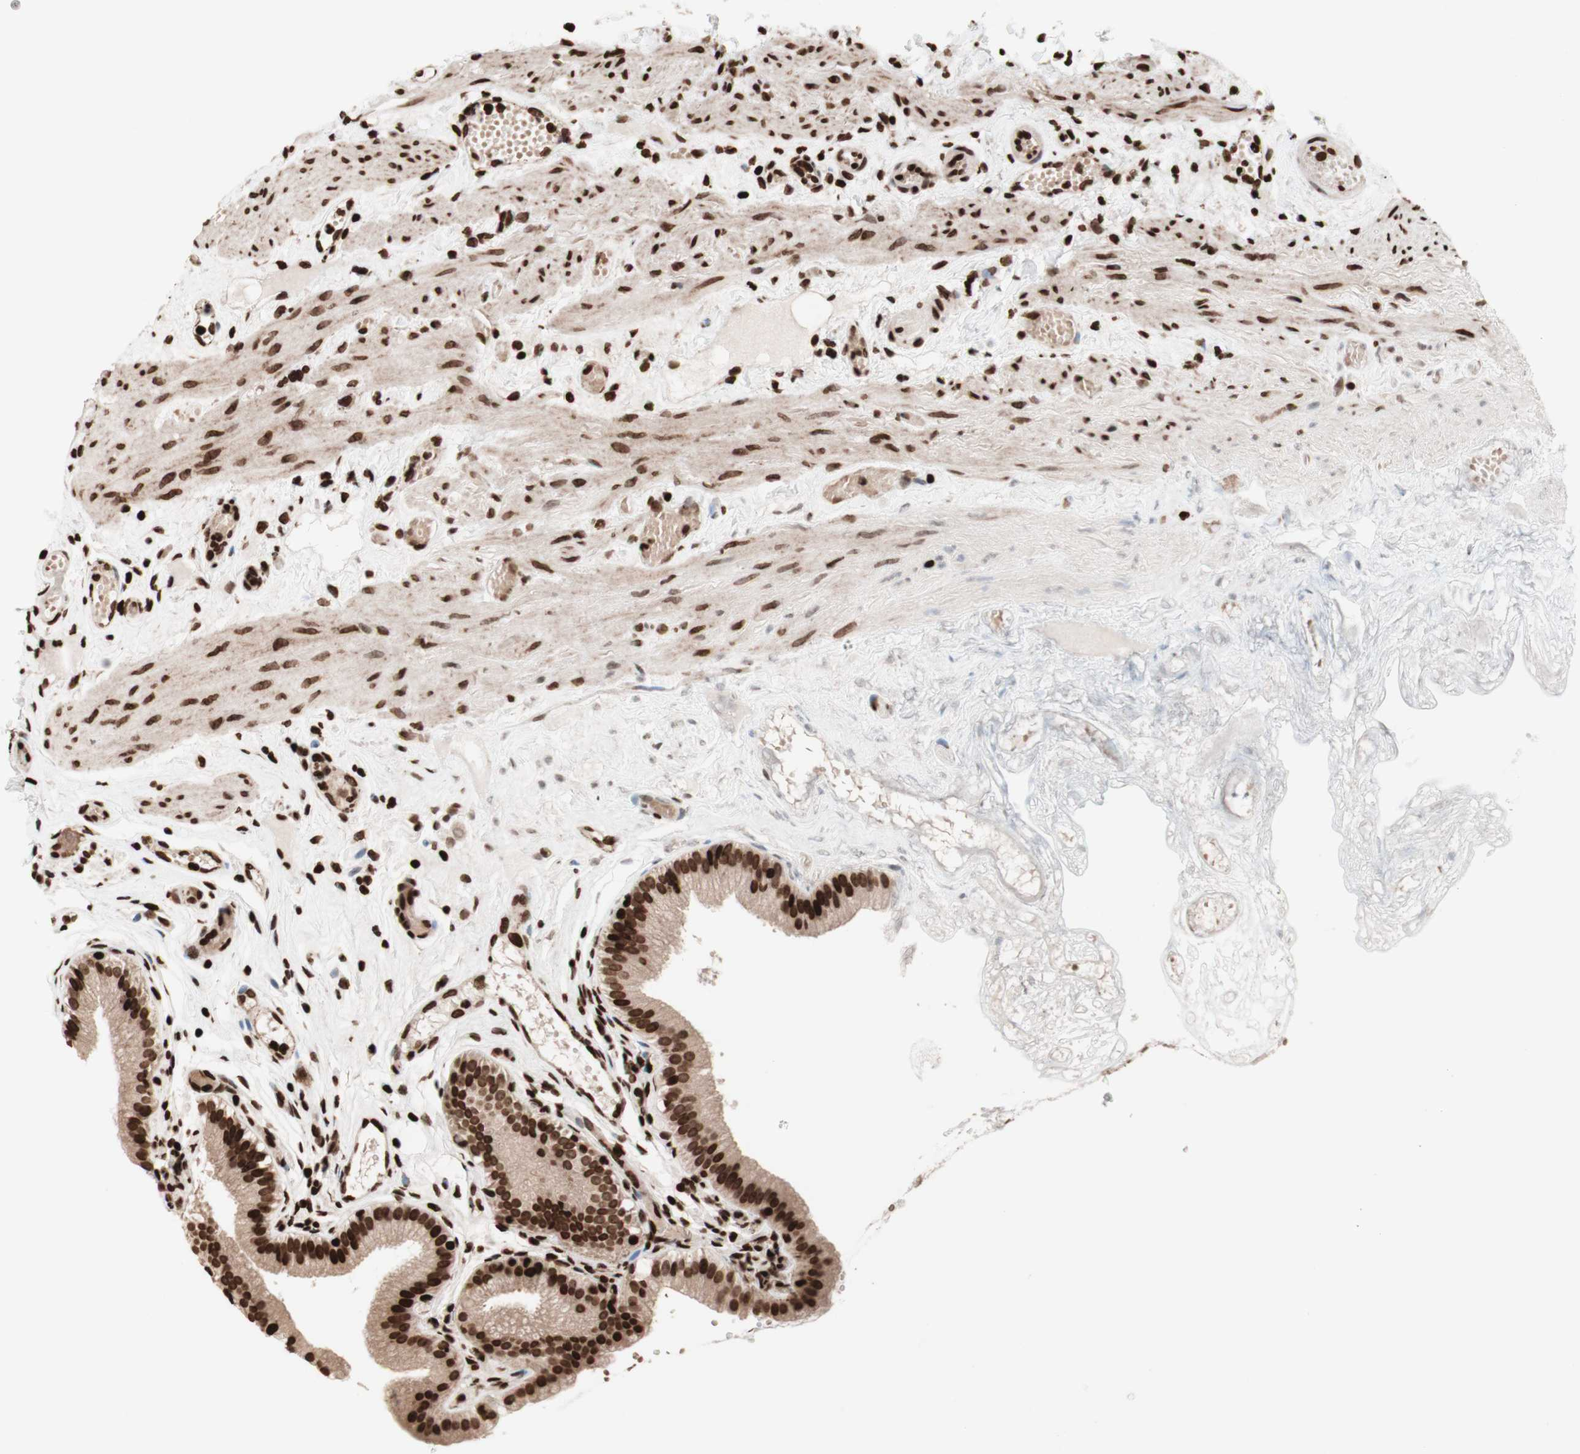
{"staining": {"intensity": "strong", "quantity": ">75%", "location": "cytoplasmic/membranous,nuclear"}, "tissue": "gallbladder", "cell_type": "Glandular cells", "image_type": "normal", "snomed": [{"axis": "morphology", "description": "Normal tissue, NOS"}, {"axis": "topography", "description": "Gallbladder"}], "caption": "A histopathology image of human gallbladder stained for a protein reveals strong cytoplasmic/membranous,nuclear brown staining in glandular cells.", "gene": "NCAPD2", "patient": {"sex": "female", "age": 26}}